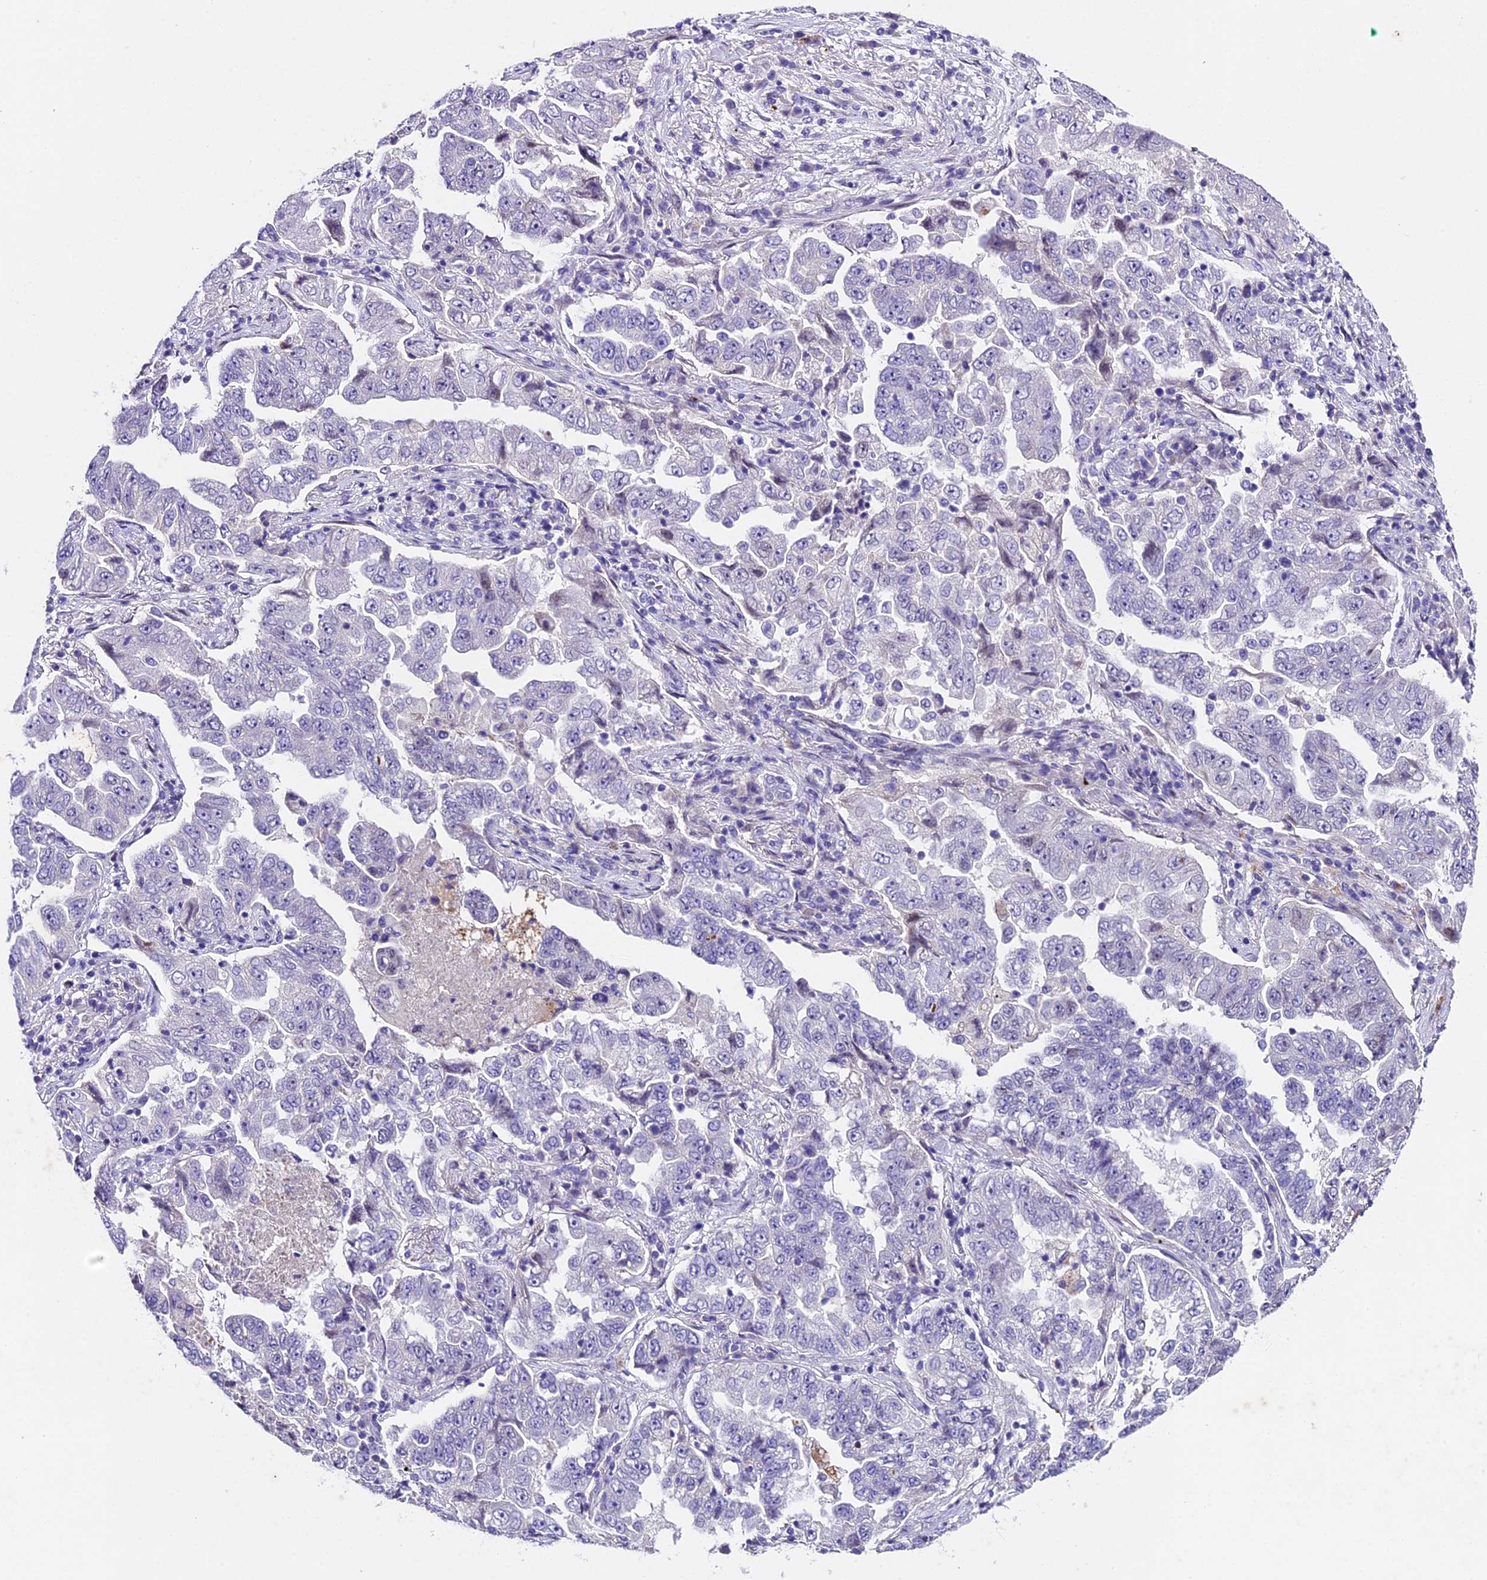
{"staining": {"intensity": "negative", "quantity": "none", "location": "none"}, "tissue": "lung cancer", "cell_type": "Tumor cells", "image_type": "cancer", "snomed": [{"axis": "morphology", "description": "Adenocarcinoma, NOS"}, {"axis": "topography", "description": "Lung"}], "caption": "Immunohistochemistry of human lung adenocarcinoma exhibits no expression in tumor cells. (Brightfield microscopy of DAB immunohistochemistry (IHC) at high magnification).", "gene": "IFT140", "patient": {"sex": "female", "age": 51}}